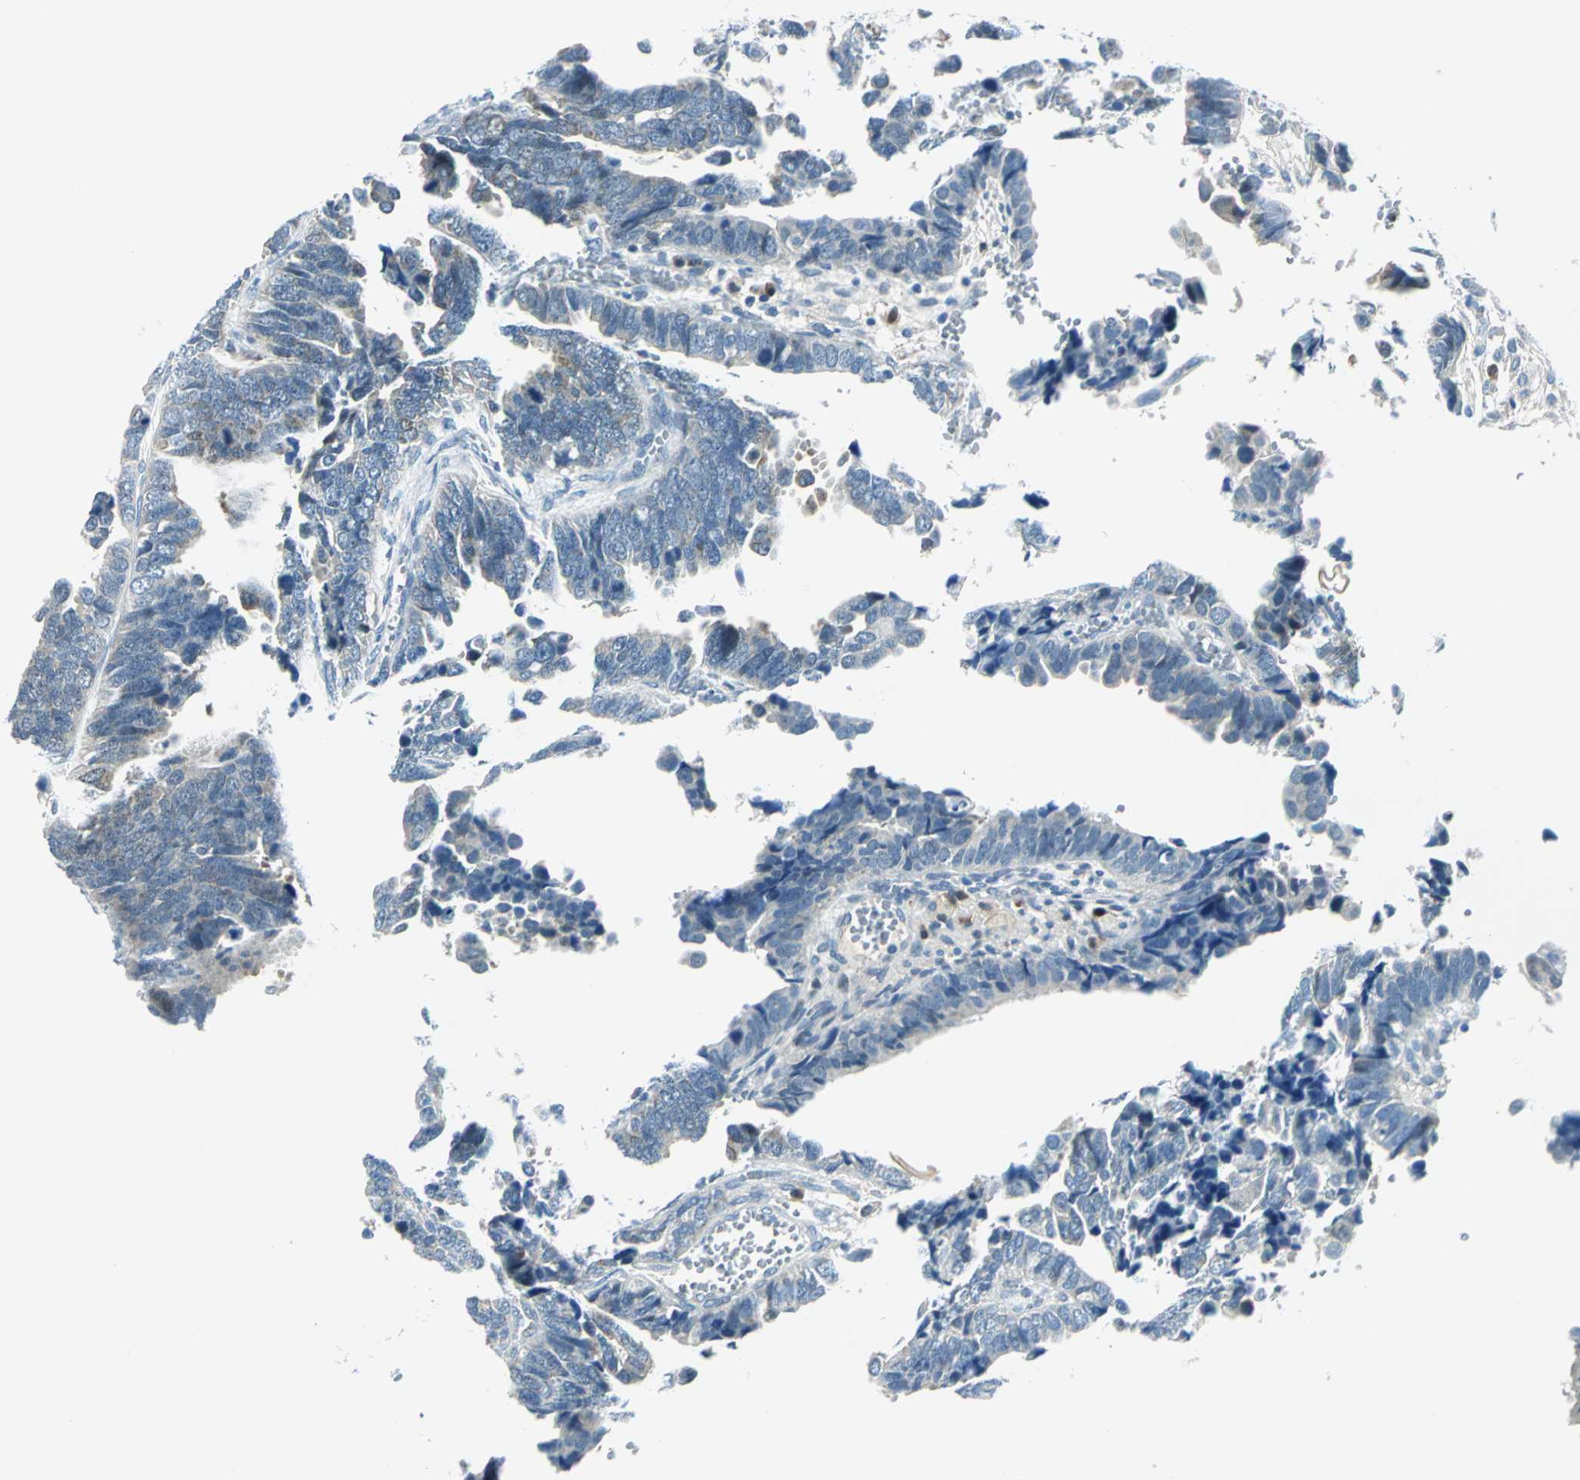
{"staining": {"intensity": "moderate", "quantity": "<25%", "location": "cytoplasmic/membranous"}, "tissue": "endometrial cancer", "cell_type": "Tumor cells", "image_type": "cancer", "snomed": [{"axis": "morphology", "description": "Adenocarcinoma, NOS"}, {"axis": "topography", "description": "Endometrium"}], "caption": "An IHC micrograph of tumor tissue is shown. Protein staining in brown shows moderate cytoplasmic/membranous positivity in endometrial cancer within tumor cells. (DAB (3,3'-diaminobenzidine) IHC with brightfield microscopy, high magnification).", "gene": "AKR1A1", "patient": {"sex": "female", "age": 75}}